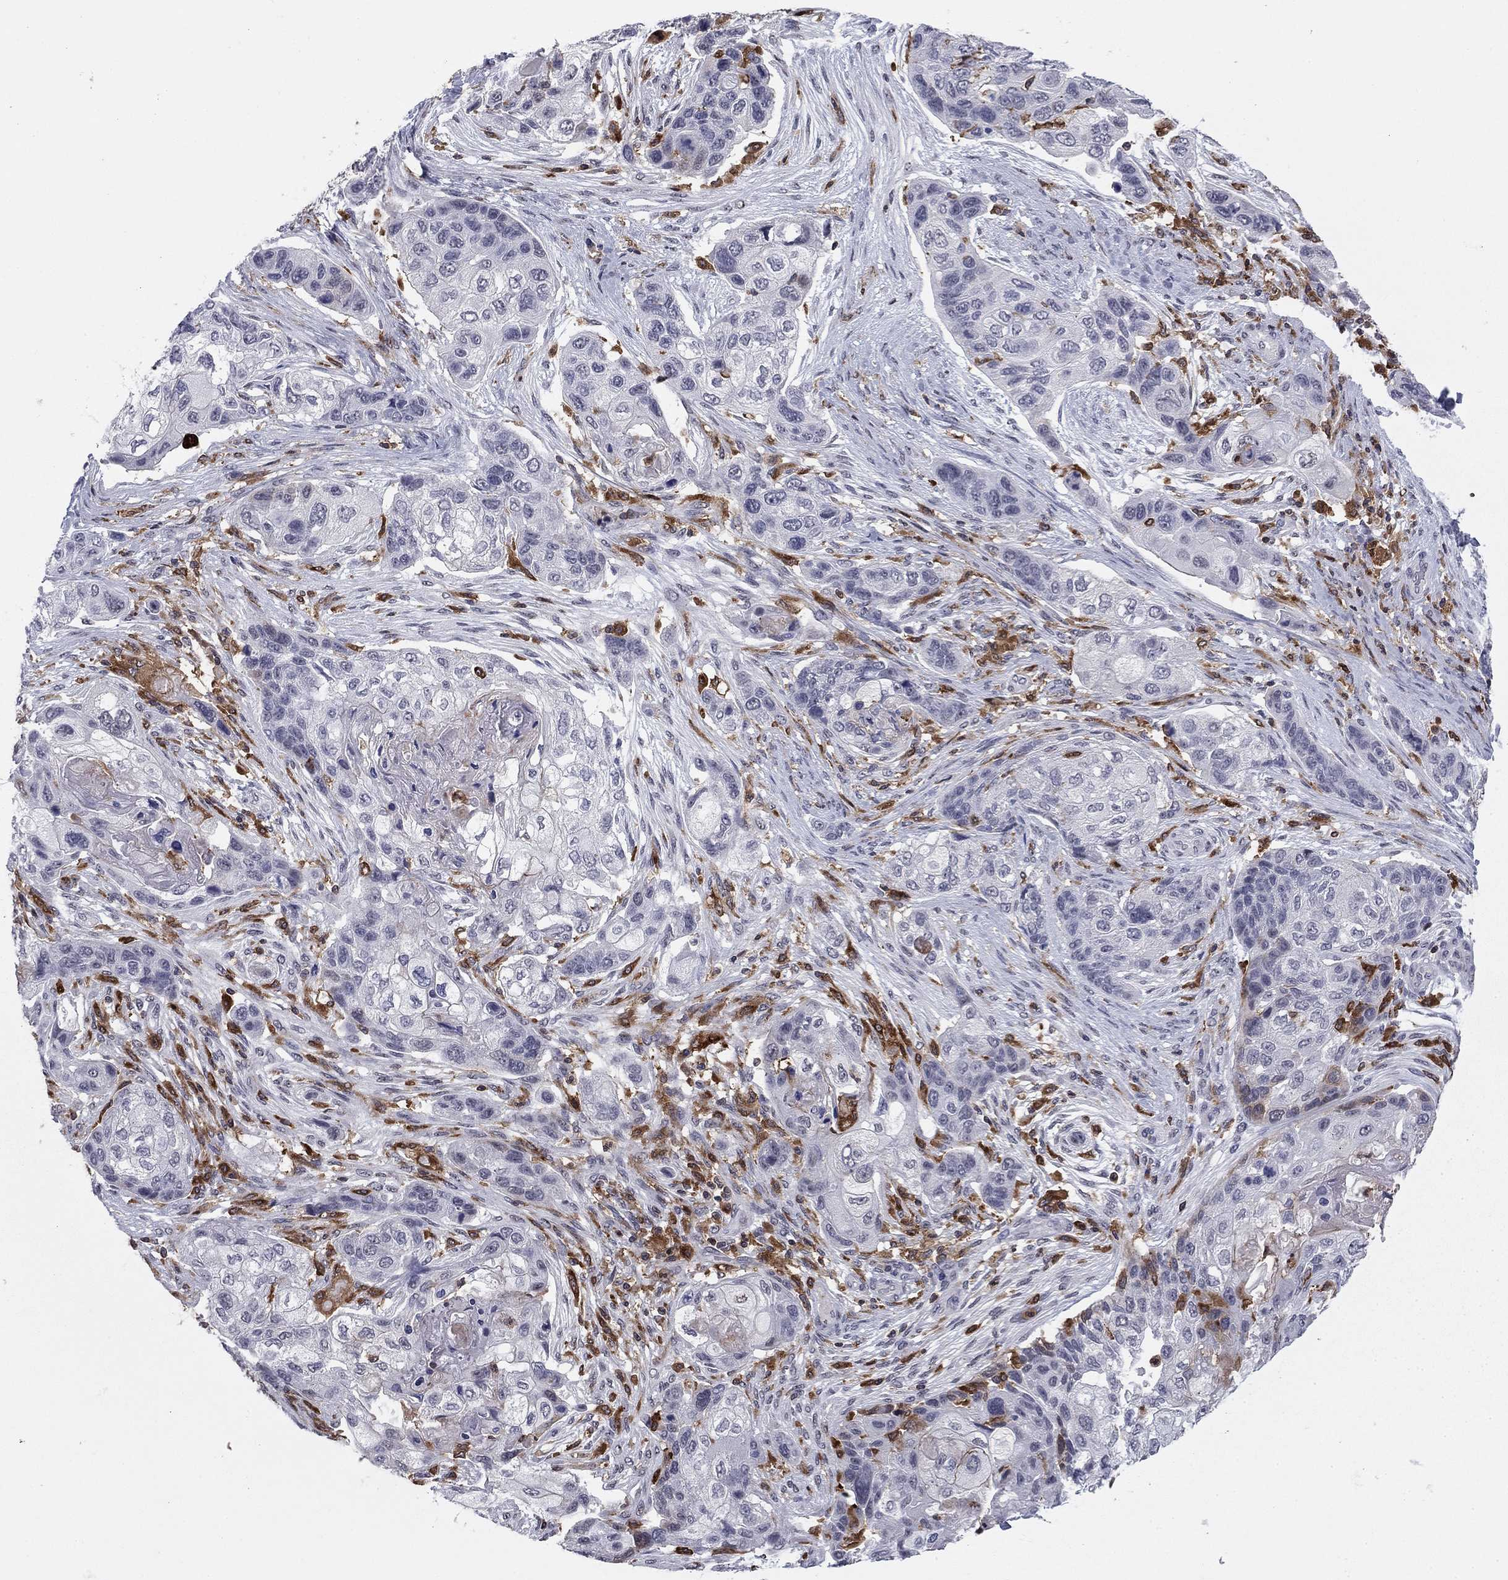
{"staining": {"intensity": "negative", "quantity": "none", "location": "none"}, "tissue": "lung cancer", "cell_type": "Tumor cells", "image_type": "cancer", "snomed": [{"axis": "morphology", "description": "Squamous cell carcinoma, NOS"}, {"axis": "topography", "description": "Lung"}], "caption": "Lung cancer (squamous cell carcinoma) stained for a protein using immunohistochemistry (IHC) displays no staining tumor cells.", "gene": "PLCB2", "patient": {"sex": "male", "age": 69}}